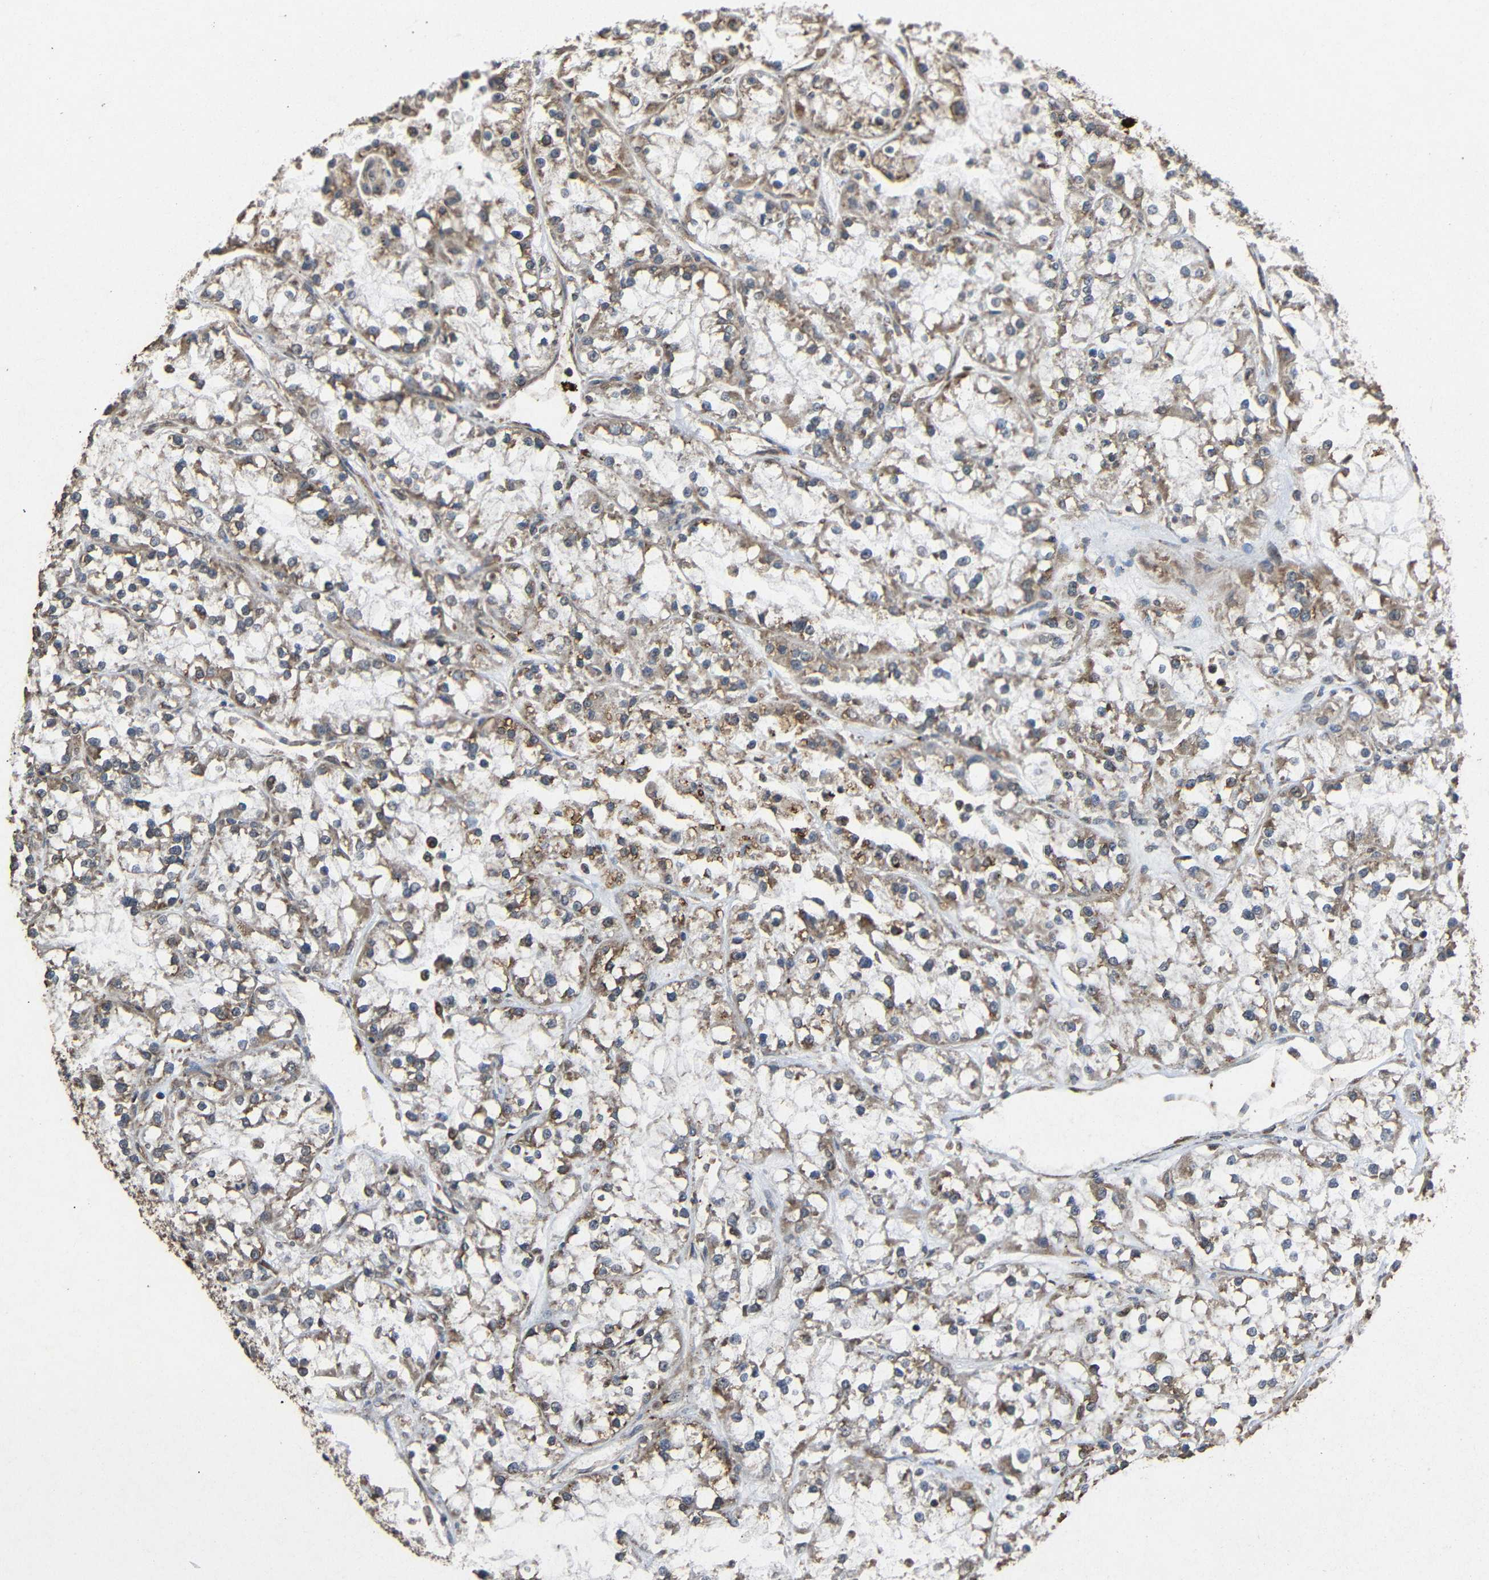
{"staining": {"intensity": "strong", "quantity": "25%-75%", "location": "cytoplasmic/membranous"}, "tissue": "renal cancer", "cell_type": "Tumor cells", "image_type": "cancer", "snomed": [{"axis": "morphology", "description": "Adenocarcinoma, NOS"}, {"axis": "topography", "description": "Kidney"}], "caption": "Strong cytoplasmic/membranous protein positivity is present in about 25%-75% of tumor cells in renal adenocarcinoma.", "gene": "EIF2S1", "patient": {"sex": "female", "age": 52}}